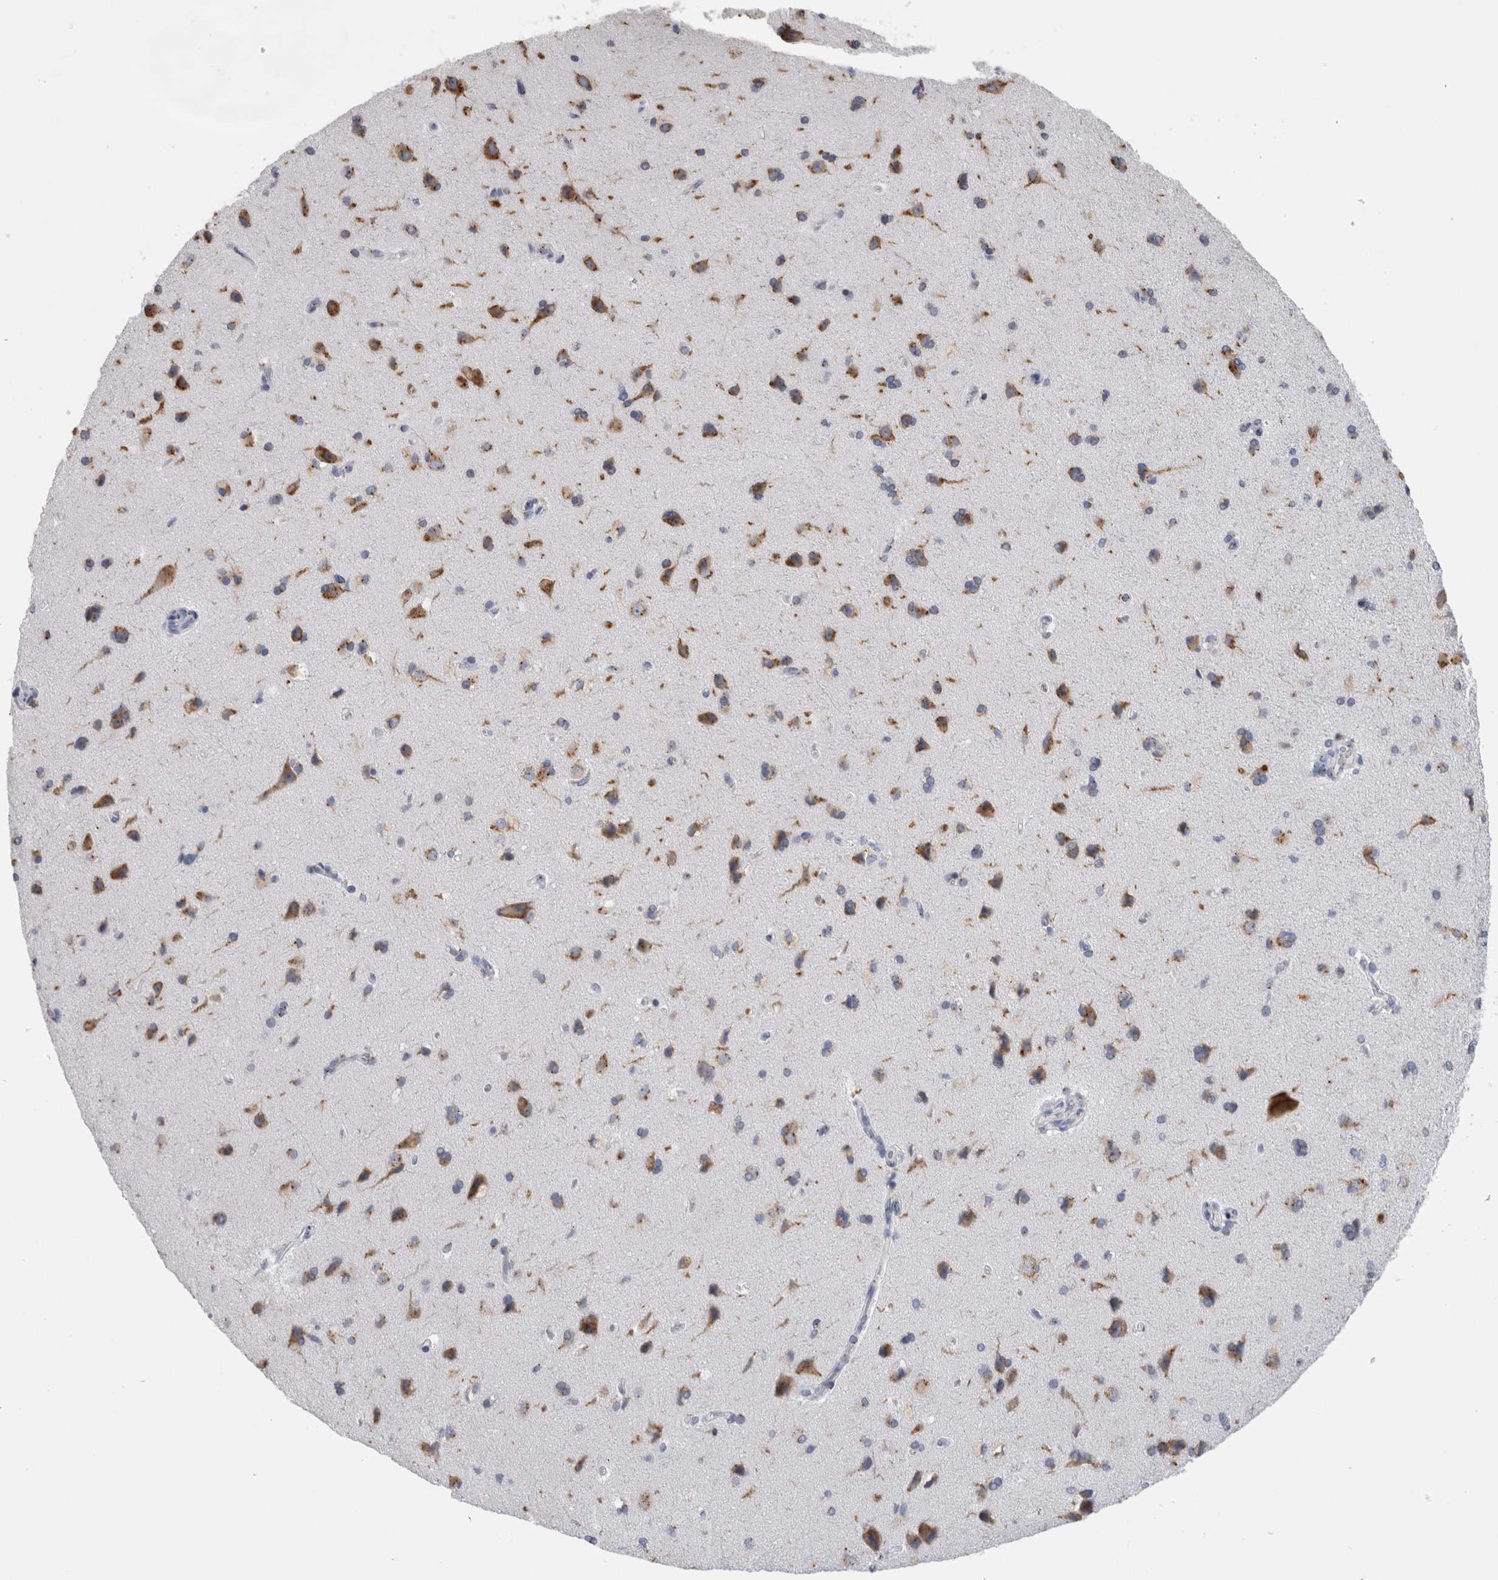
{"staining": {"intensity": "negative", "quantity": "none", "location": "none"}, "tissue": "cerebral cortex", "cell_type": "Endothelial cells", "image_type": "normal", "snomed": [{"axis": "morphology", "description": "Normal tissue, NOS"}, {"axis": "topography", "description": "Cerebral cortex"}], "caption": "Immunohistochemistry of normal human cerebral cortex displays no staining in endothelial cells.", "gene": "AKAP9", "patient": {"sex": "male", "age": 62}}